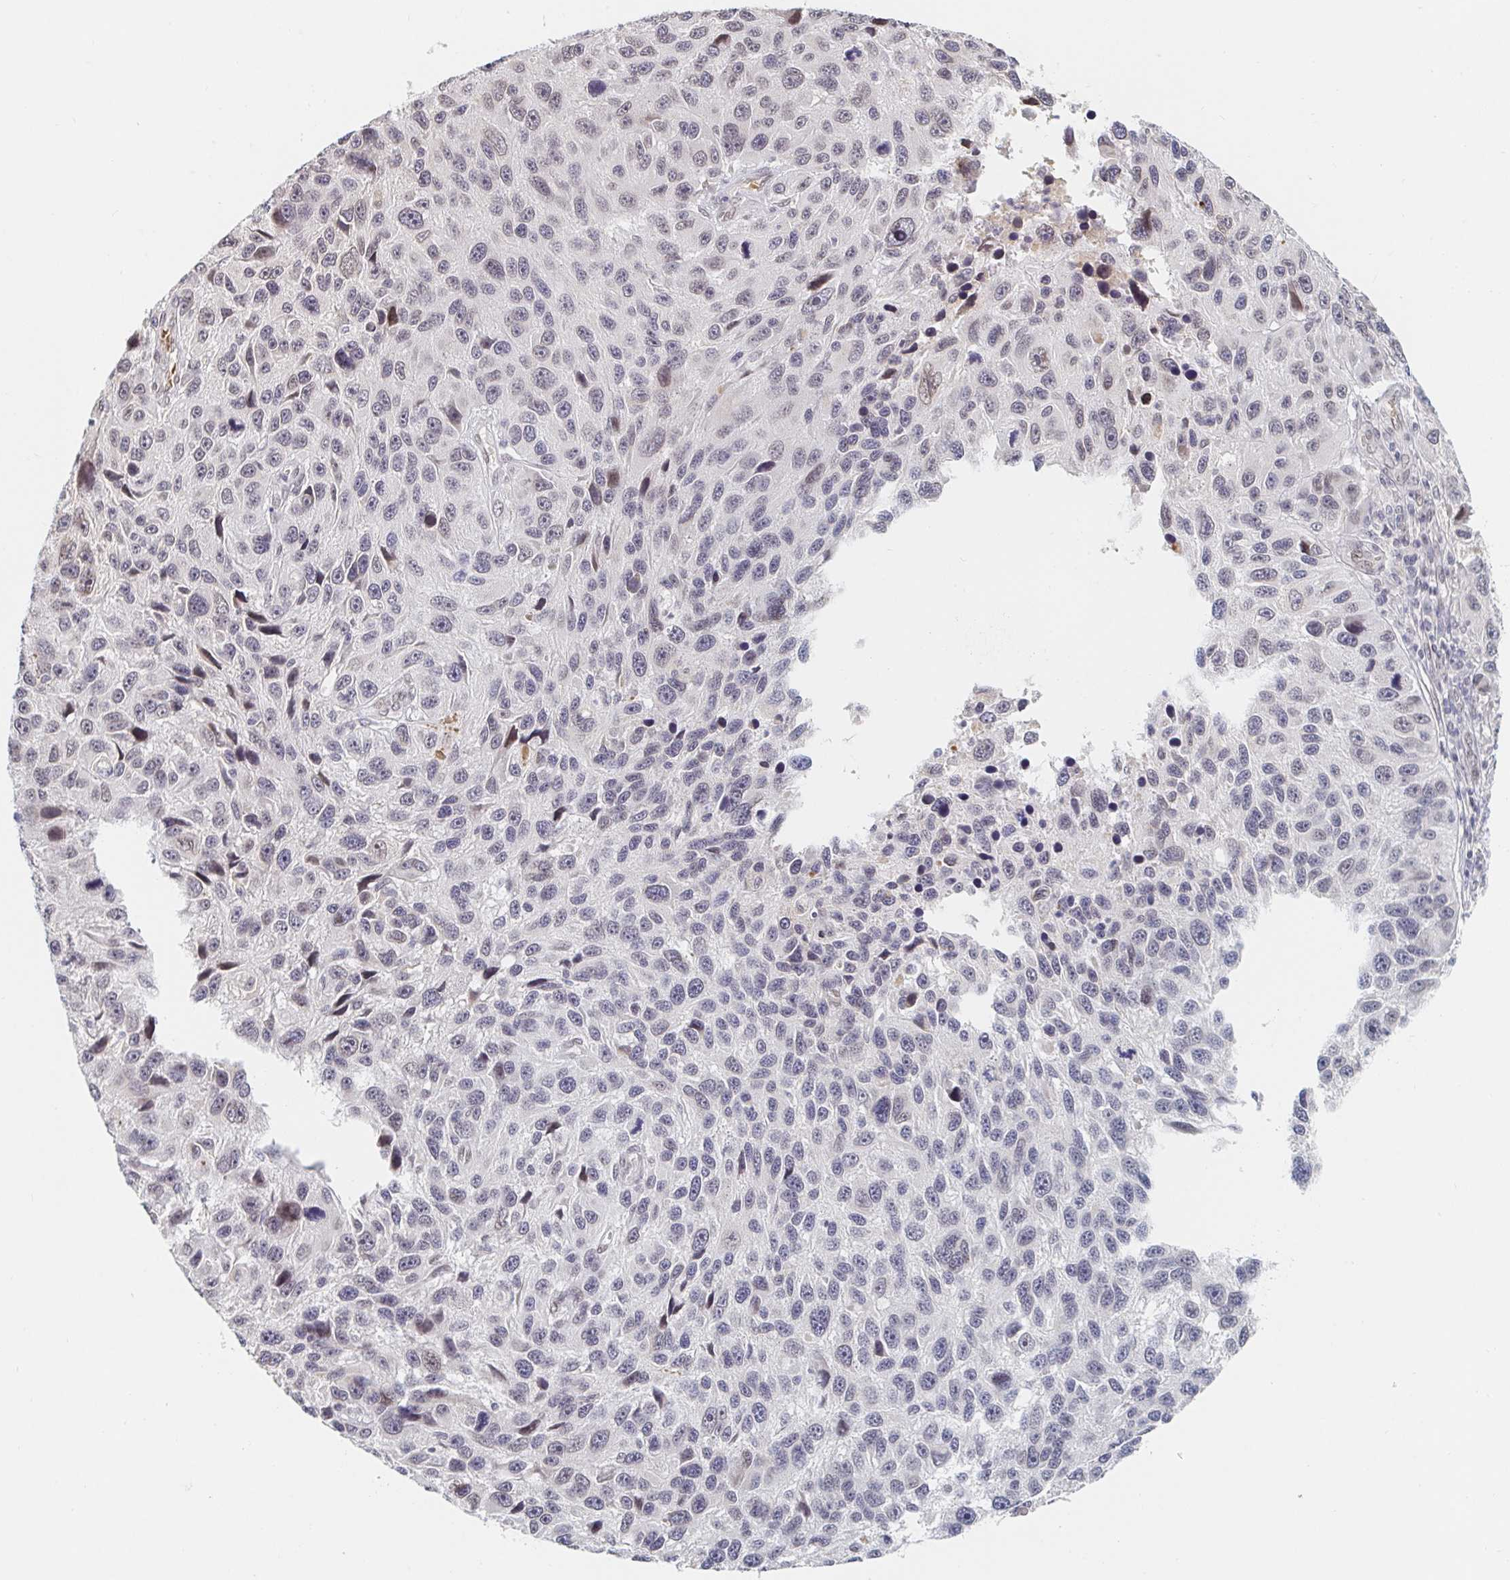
{"staining": {"intensity": "negative", "quantity": "none", "location": "none"}, "tissue": "melanoma", "cell_type": "Tumor cells", "image_type": "cancer", "snomed": [{"axis": "morphology", "description": "Malignant melanoma, NOS"}, {"axis": "topography", "description": "Skin"}], "caption": "The micrograph demonstrates no staining of tumor cells in melanoma.", "gene": "CHD2", "patient": {"sex": "male", "age": 53}}